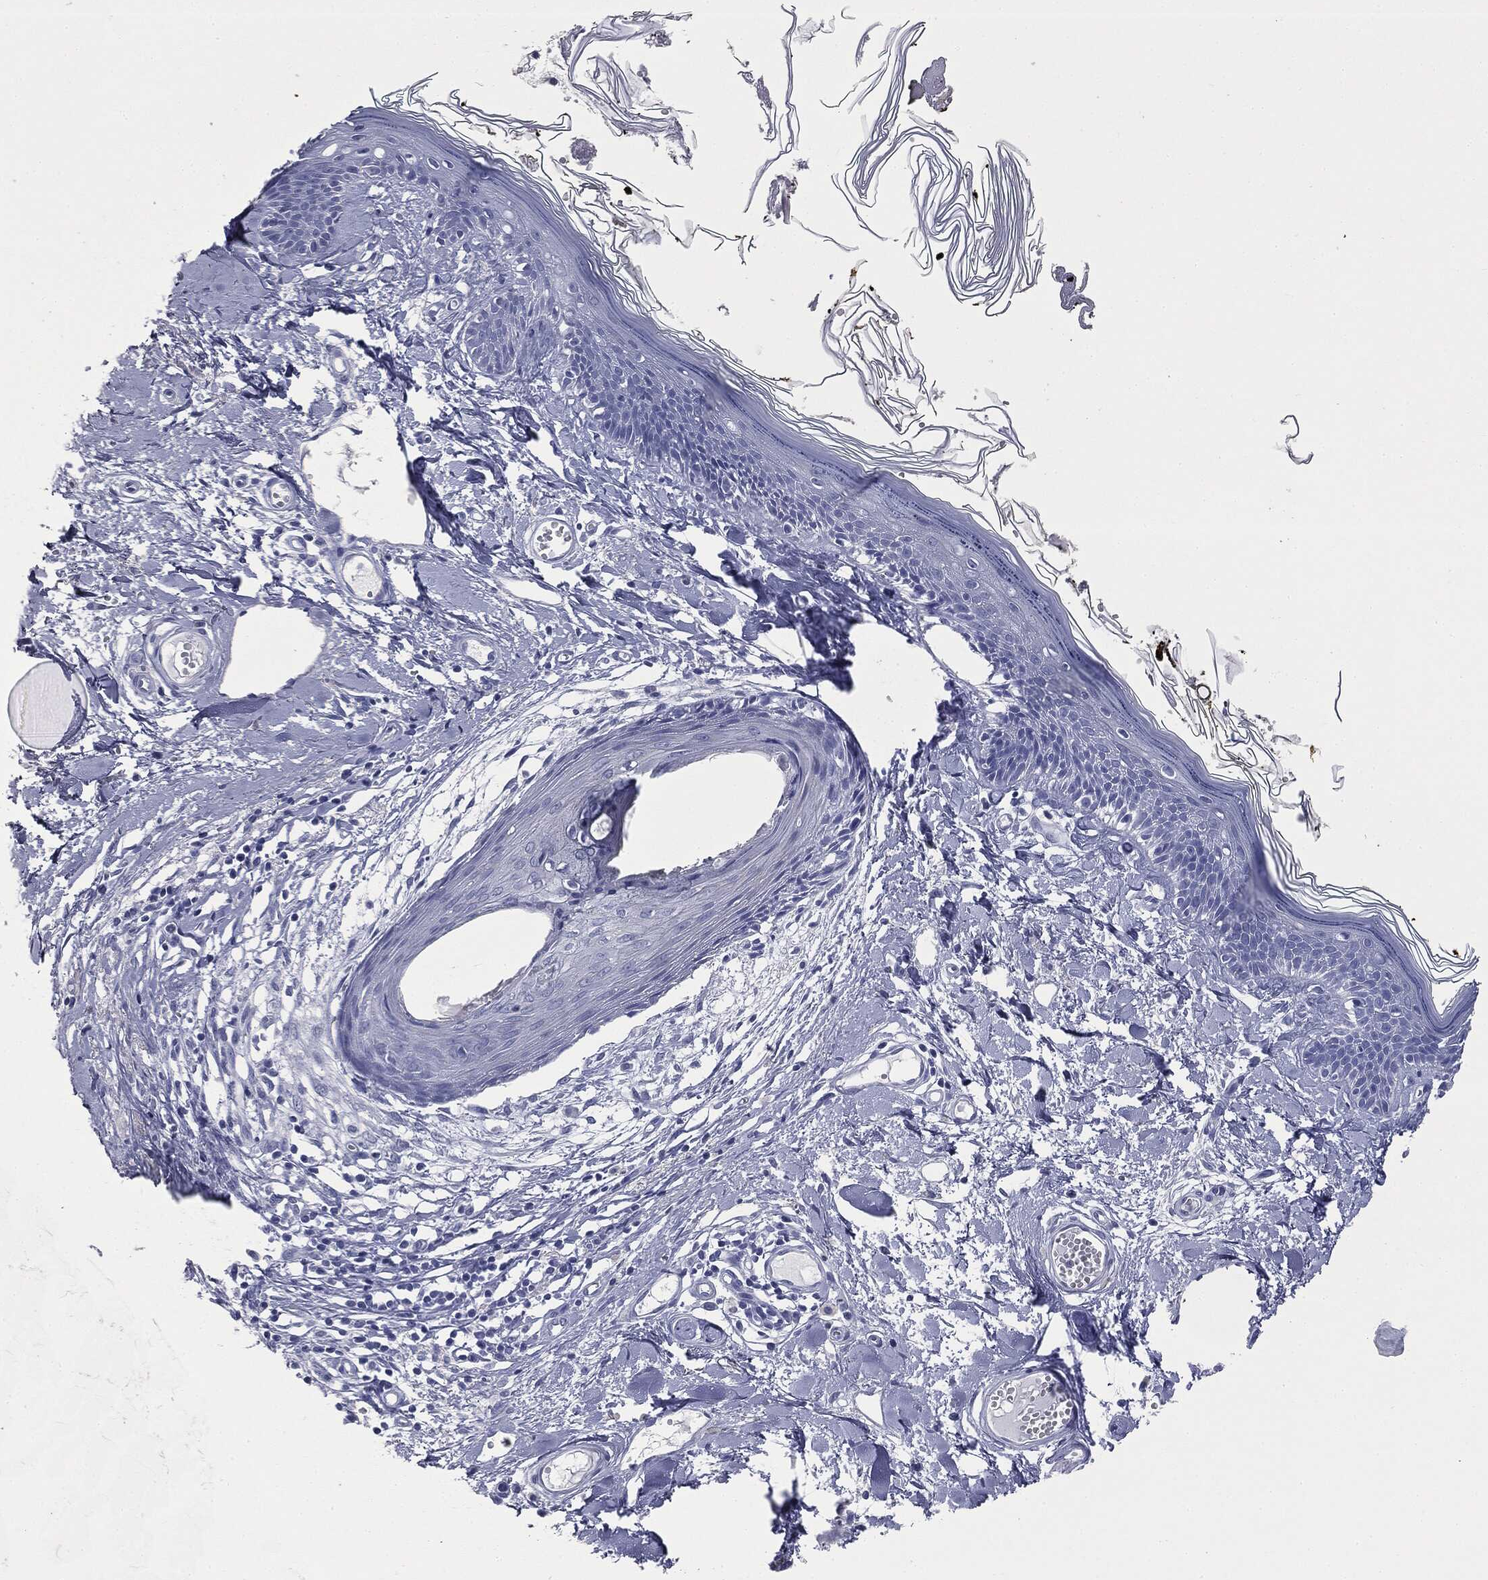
{"staining": {"intensity": "negative", "quantity": "none", "location": "none"}, "tissue": "skin", "cell_type": "Fibroblasts", "image_type": "normal", "snomed": [{"axis": "morphology", "description": "Normal tissue, NOS"}, {"axis": "topography", "description": "Skin"}], "caption": "DAB (3,3'-diaminobenzidine) immunohistochemical staining of unremarkable skin displays no significant staining in fibroblasts.", "gene": "ATP2A1", "patient": {"sex": "male", "age": 76}}